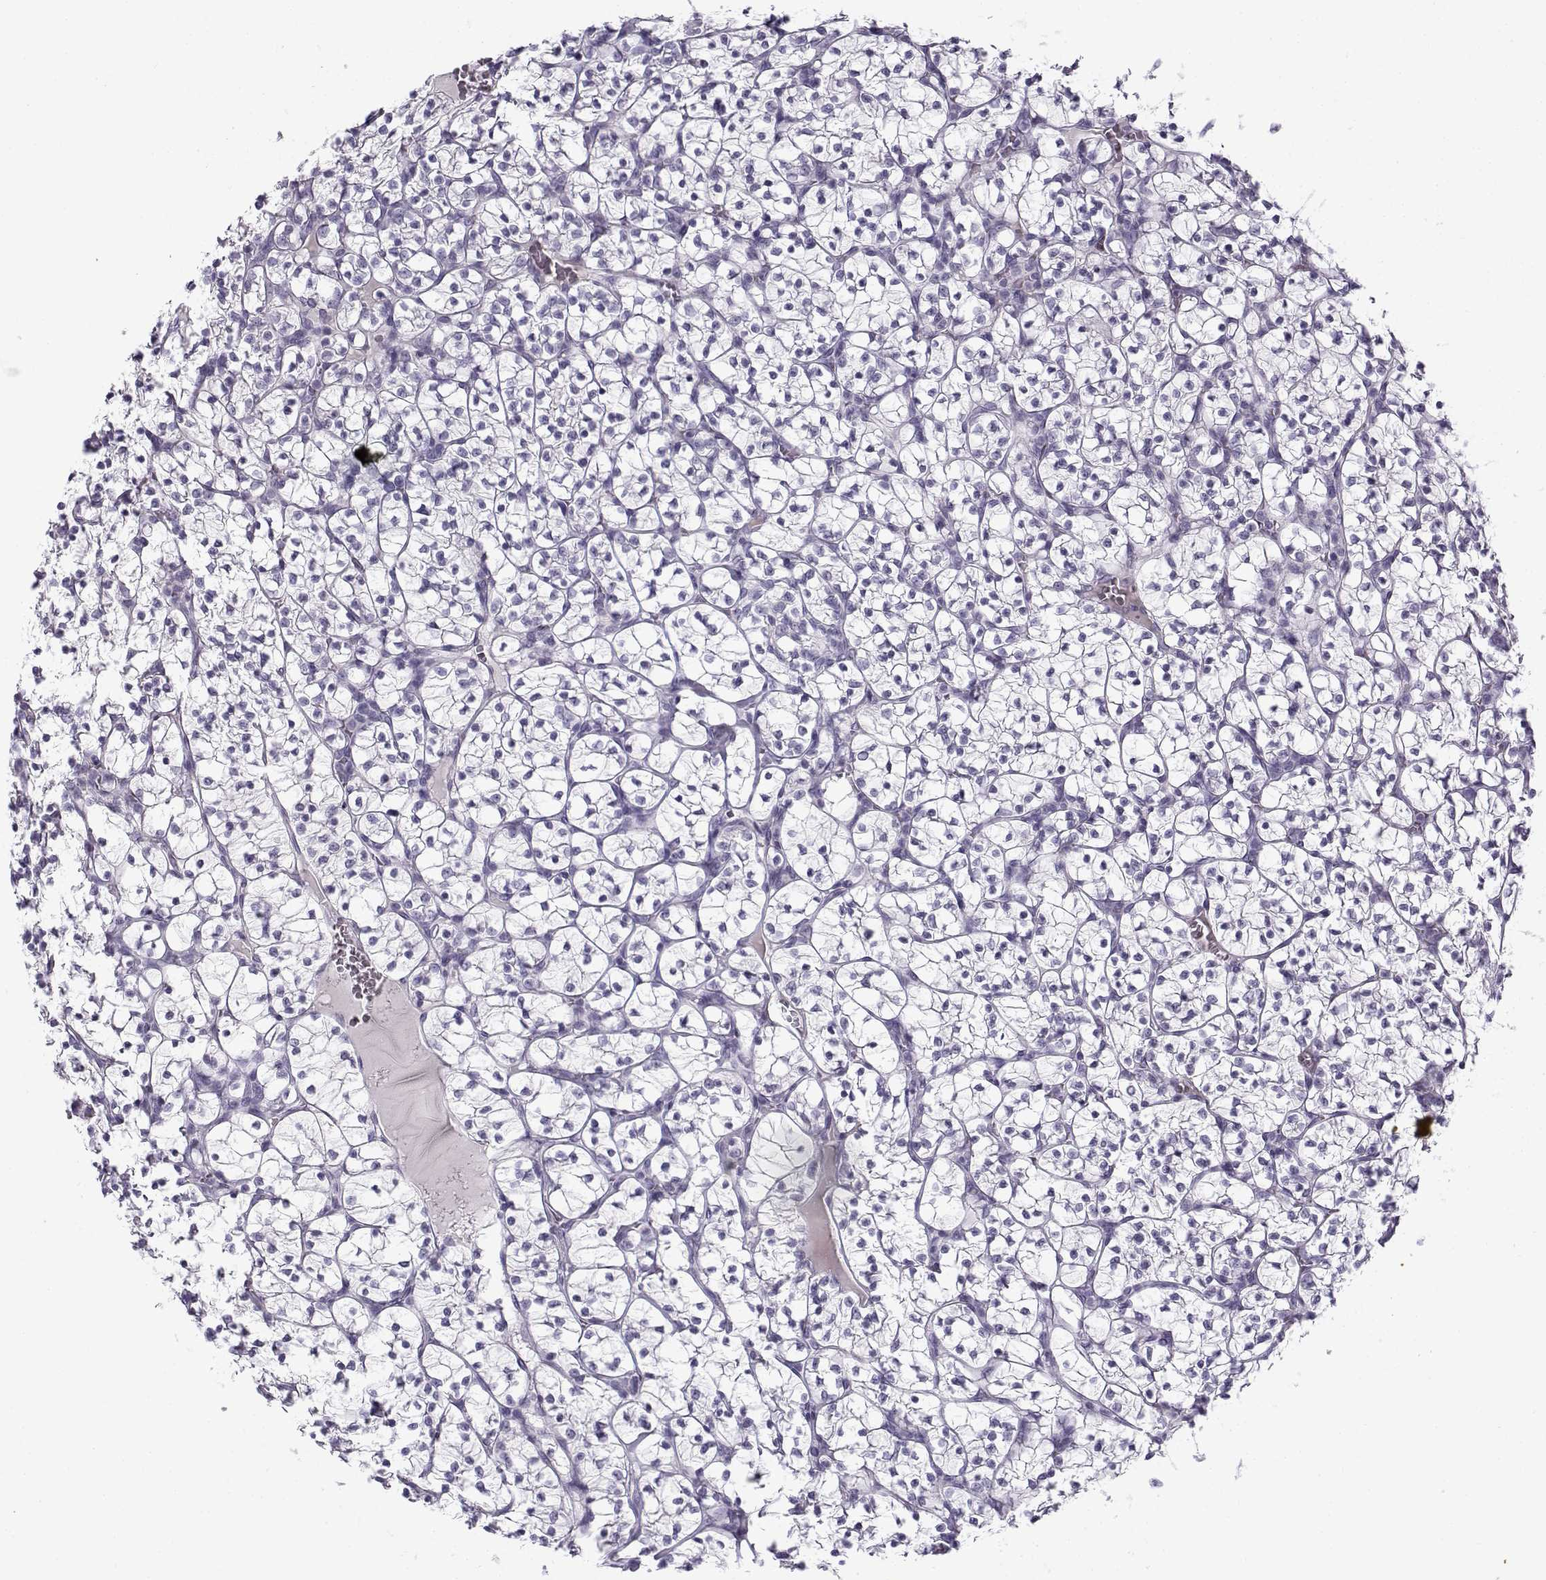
{"staining": {"intensity": "negative", "quantity": "none", "location": "none"}, "tissue": "renal cancer", "cell_type": "Tumor cells", "image_type": "cancer", "snomed": [{"axis": "morphology", "description": "Adenocarcinoma, NOS"}, {"axis": "topography", "description": "Kidney"}], "caption": "Tumor cells are negative for brown protein staining in renal cancer.", "gene": "GTSF1L", "patient": {"sex": "female", "age": 89}}